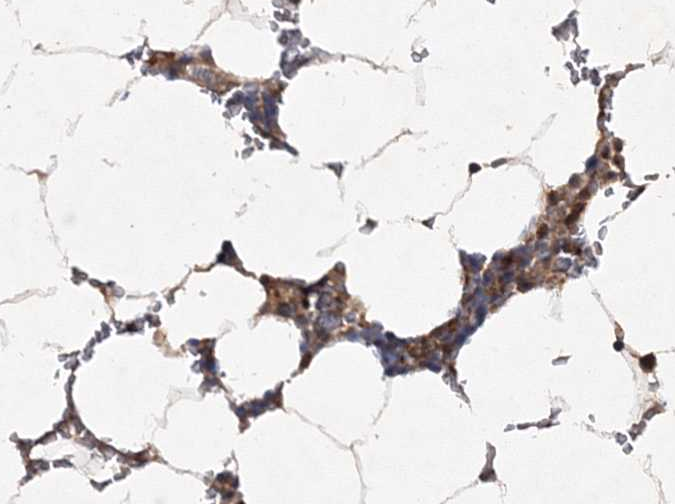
{"staining": {"intensity": "strong", "quantity": ">75%", "location": "cytoplasmic/membranous"}, "tissue": "bone marrow", "cell_type": "Hematopoietic cells", "image_type": "normal", "snomed": [{"axis": "morphology", "description": "Normal tissue, NOS"}, {"axis": "topography", "description": "Bone marrow"}], "caption": "IHC photomicrograph of unremarkable bone marrow stained for a protein (brown), which displays high levels of strong cytoplasmic/membranous staining in about >75% of hematopoietic cells.", "gene": "DNAJC13", "patient": {"sex": "male", "age": 70}}